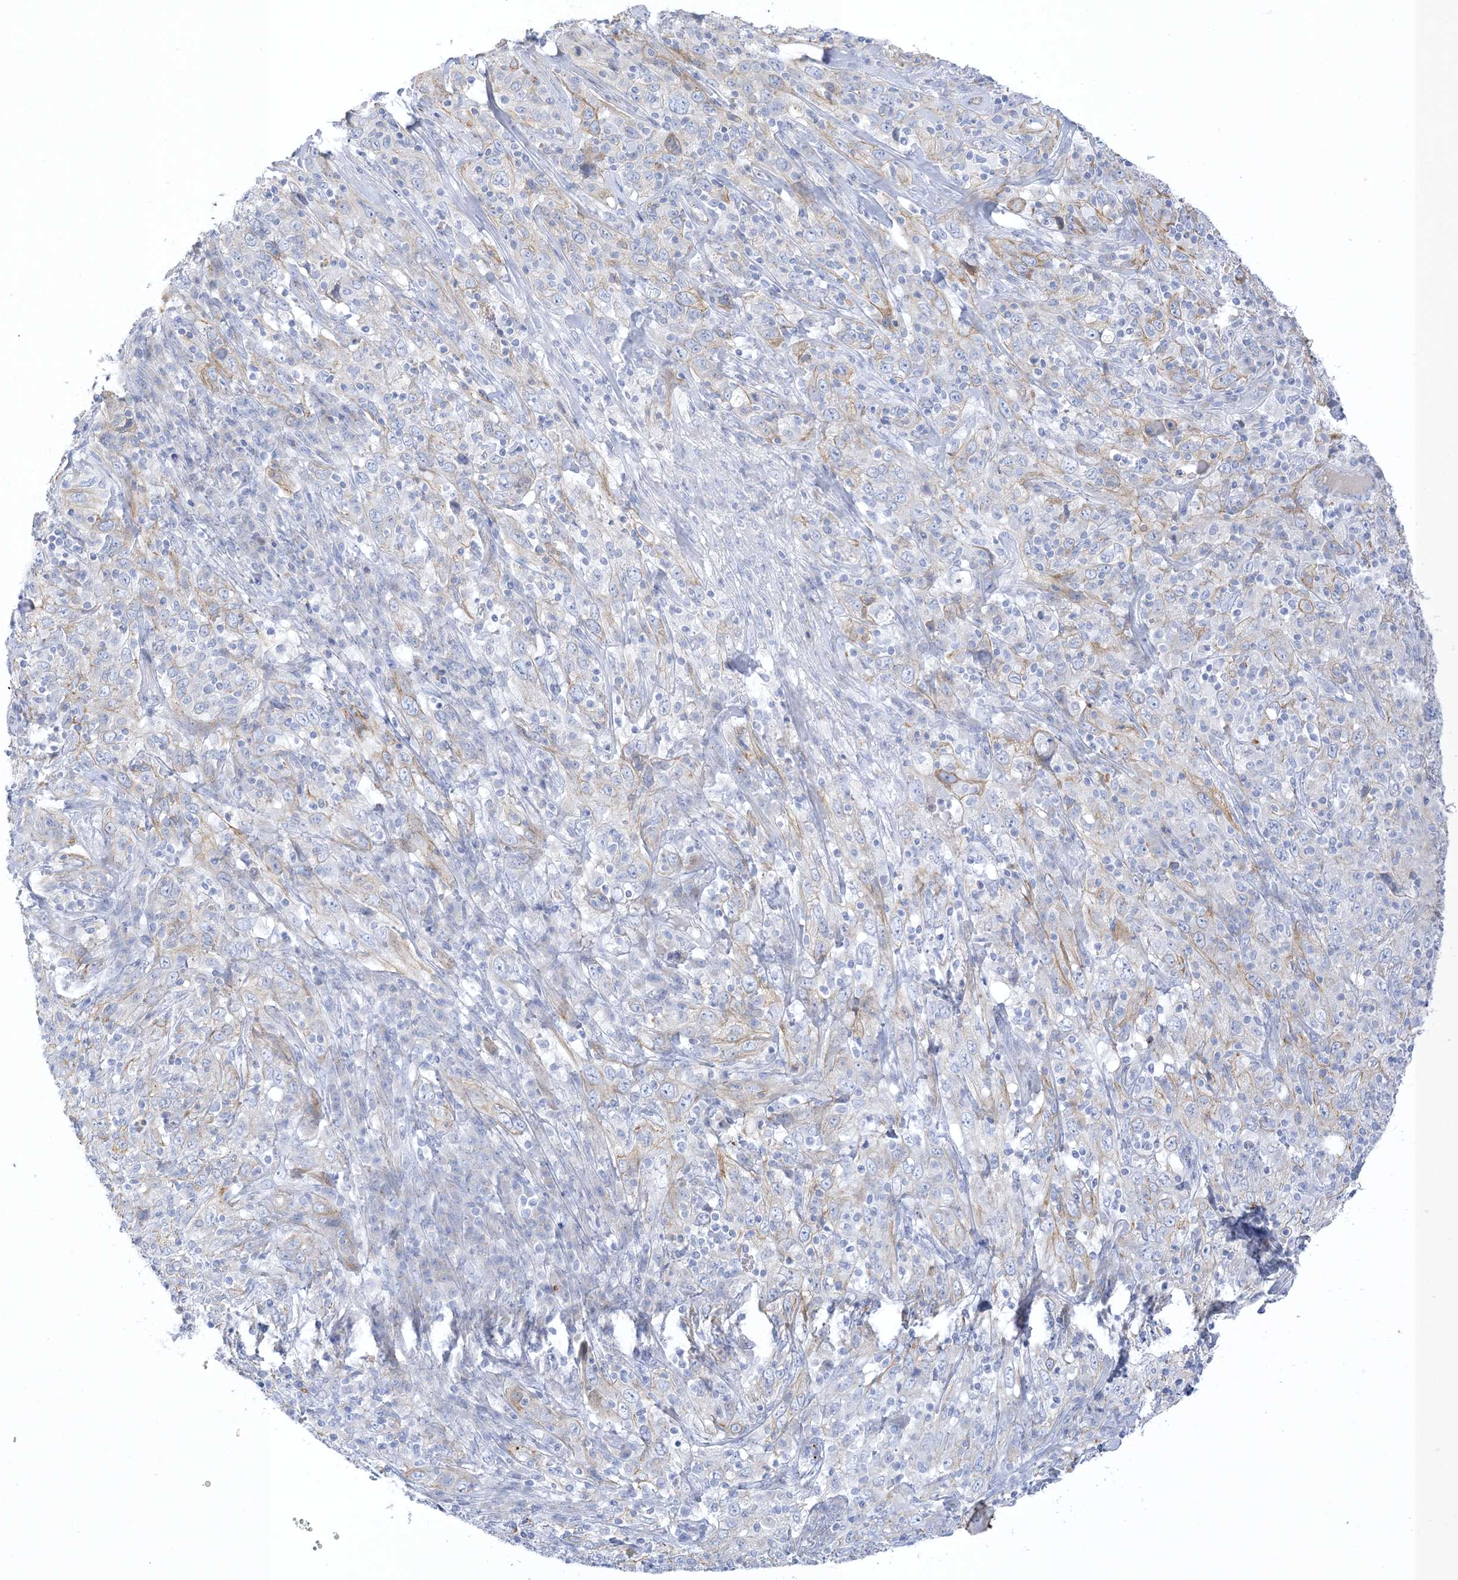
{"staining": {"intensity": "weak", "quantity": "<25%", "location": "cytoplasmic/membranous"}, "tissue": "cervical cancer", "cell_type": "Tumor cells", "image_type": "cancer", "snomed": [{"axis": "morphology", "description": "Squamous cell carcinoma, NOS"}, {"axis": "topography", "description": "Cervix"}], "caption": "Tumor cells show no significant staining in cervical squamous cell carcinoma.", "gene": "XIRP2", "patient": {"sex": "female", "age": 46}}